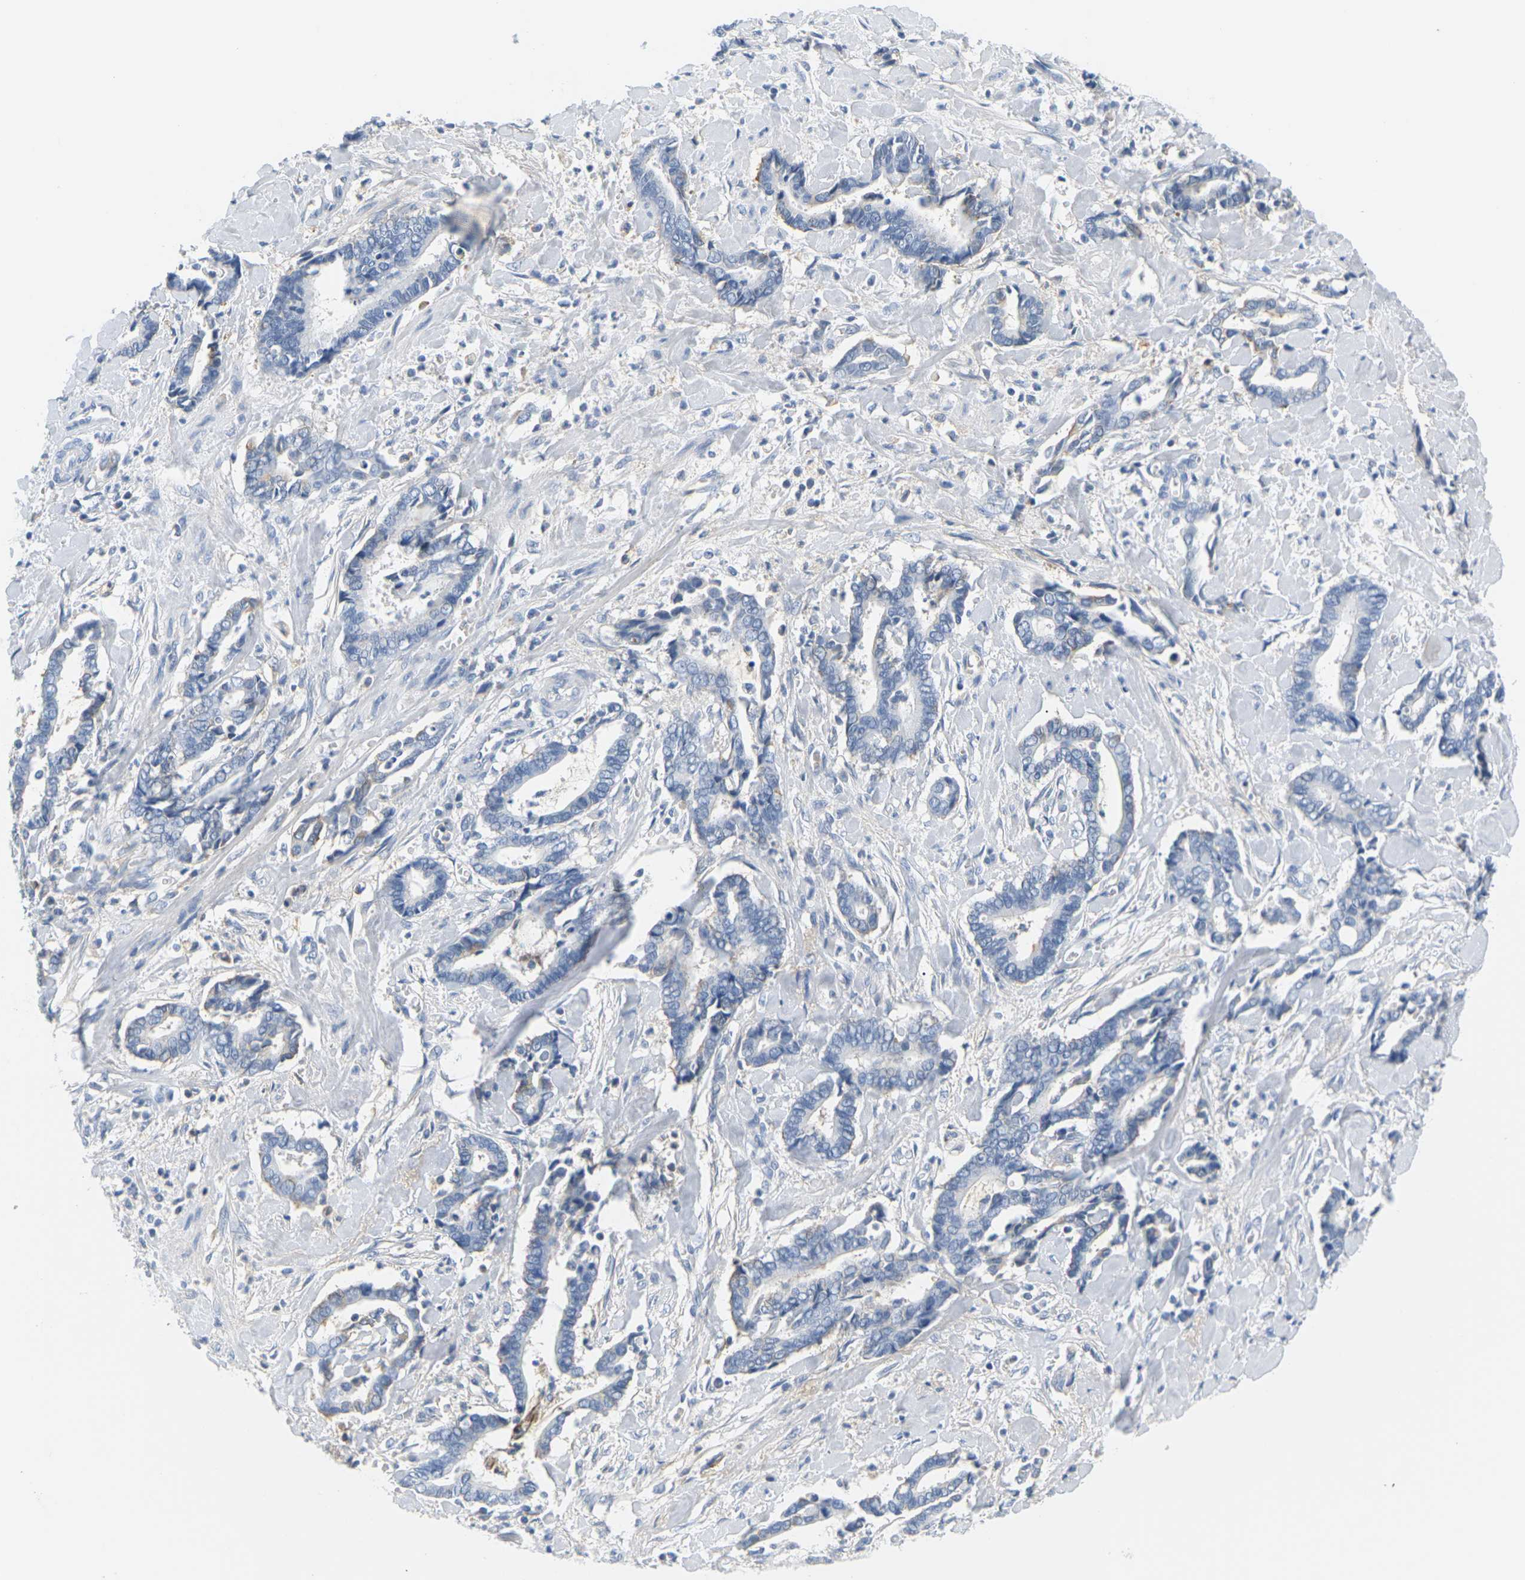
{"staining": {"intensity": "negative", "quantity": "none", "location": "none"}, "tissue": "cervical cancer", "cell_type": "Tumor cells", "image_type": "cancer", "snomed": [{"axis": "morphology", "description": "Adenocarcinoma, NOS"}, {"axis": "topography", "description": "Cervix"}], "caption": "This micrograph is of adenocarcinoma (cervical) stained with IHC to label a protein in brown with the nuclei are counter-stained blue. There is no expression in tumor cells.", "gene": "APOB", "patient": {"sex": "female", "age": 44}}